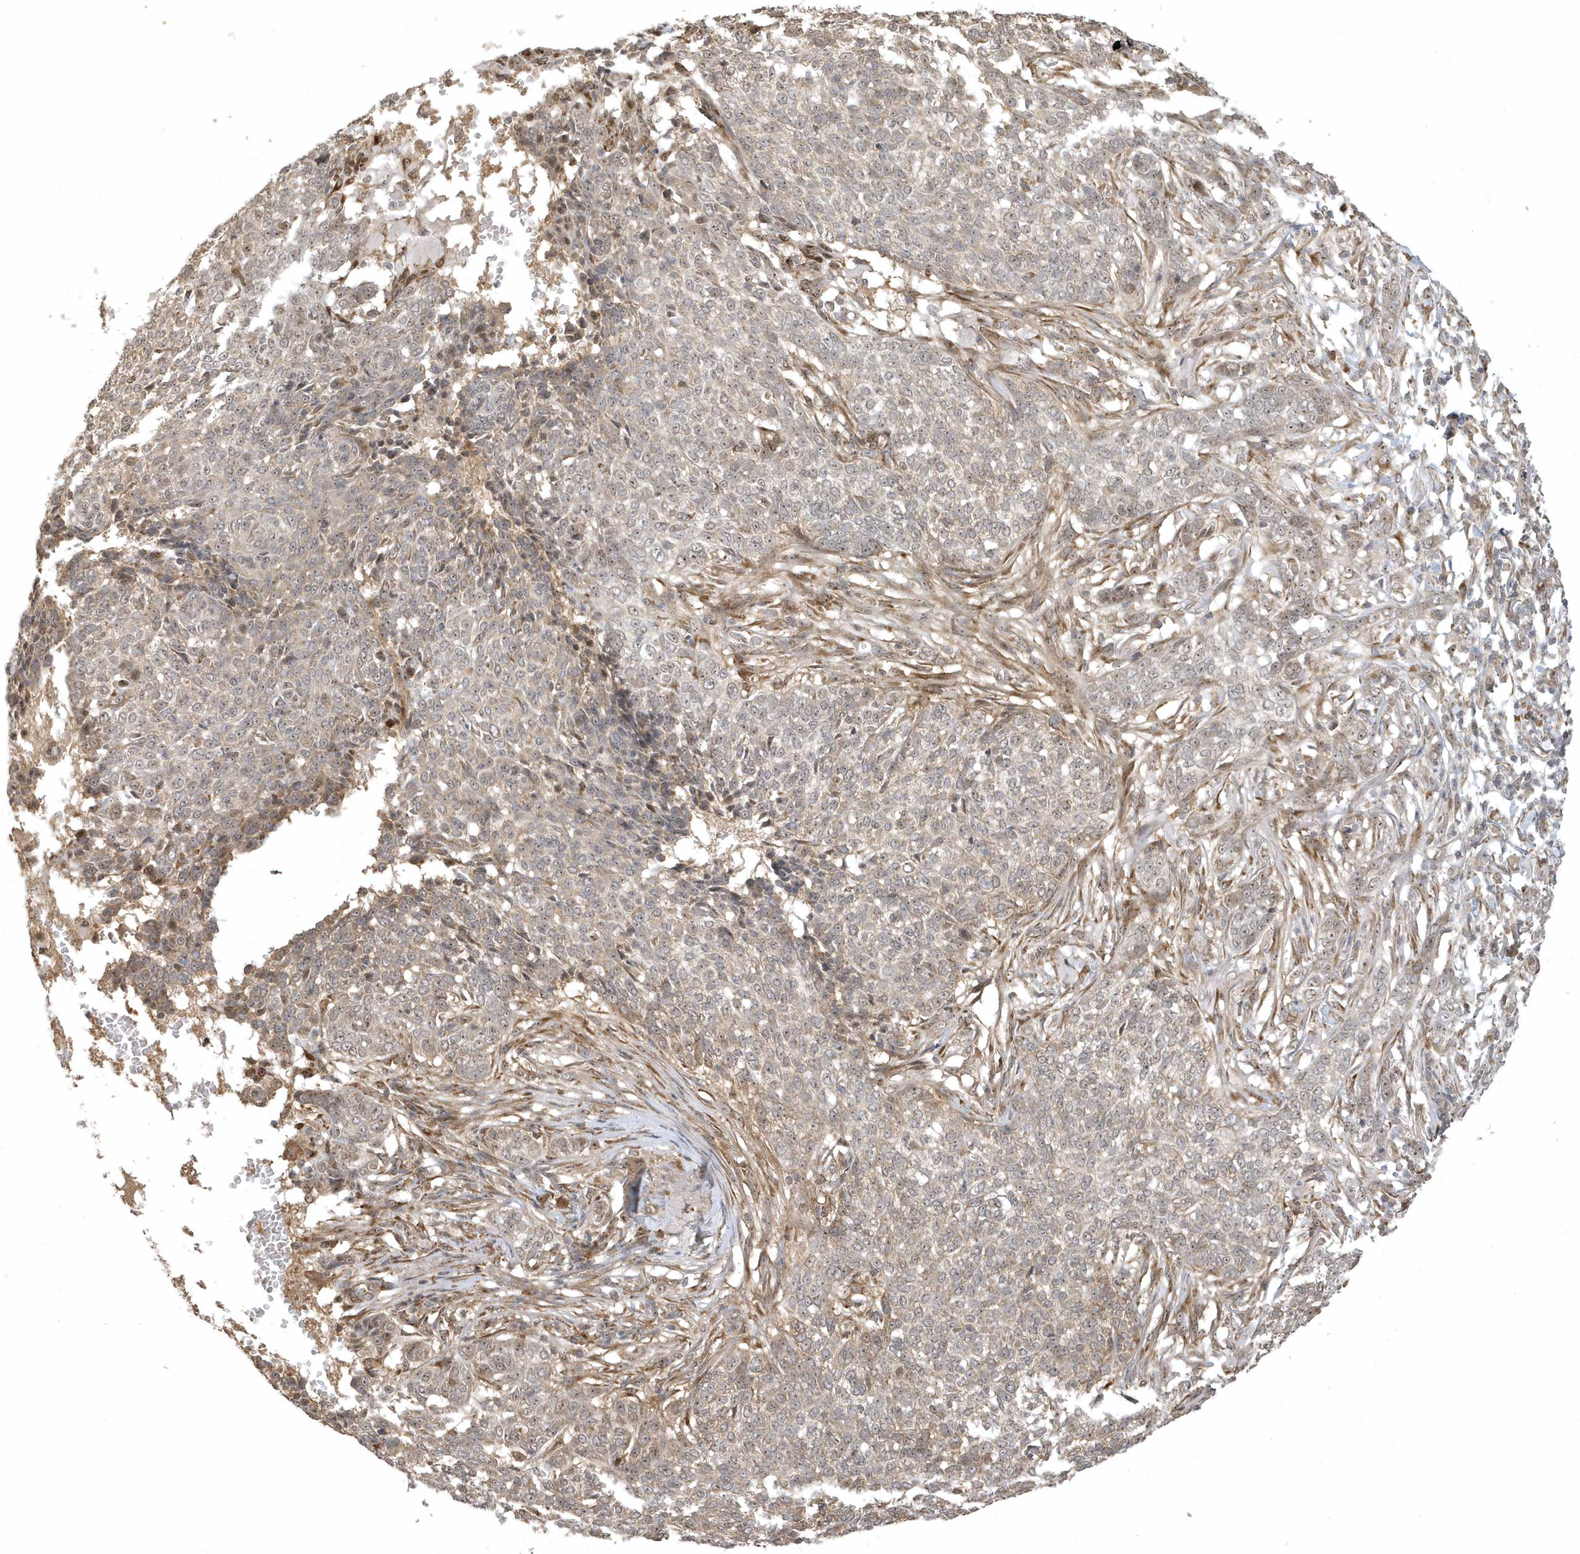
{"staining": {"intensity": "moderate", "quantity": "25%-75%", "location": "cytoplasmic/membranous"}, "tissue": "skin cancer", "cell_type": "Tumor cells", "image_type": "cancer", "snomed": [{"axis": "morphology", "description": "Basal cell carcinoma"}, {"axis": "topography", "description": "Skin"}], "caption": "Immunohistochemical staining of skin cancer displays medium levels of moderate cytoplasmic/membranous protein positivity in about 25%-75% of tumor cells.", "gene": "ECM2", "patient": {"sex": "male", "age": 85}}